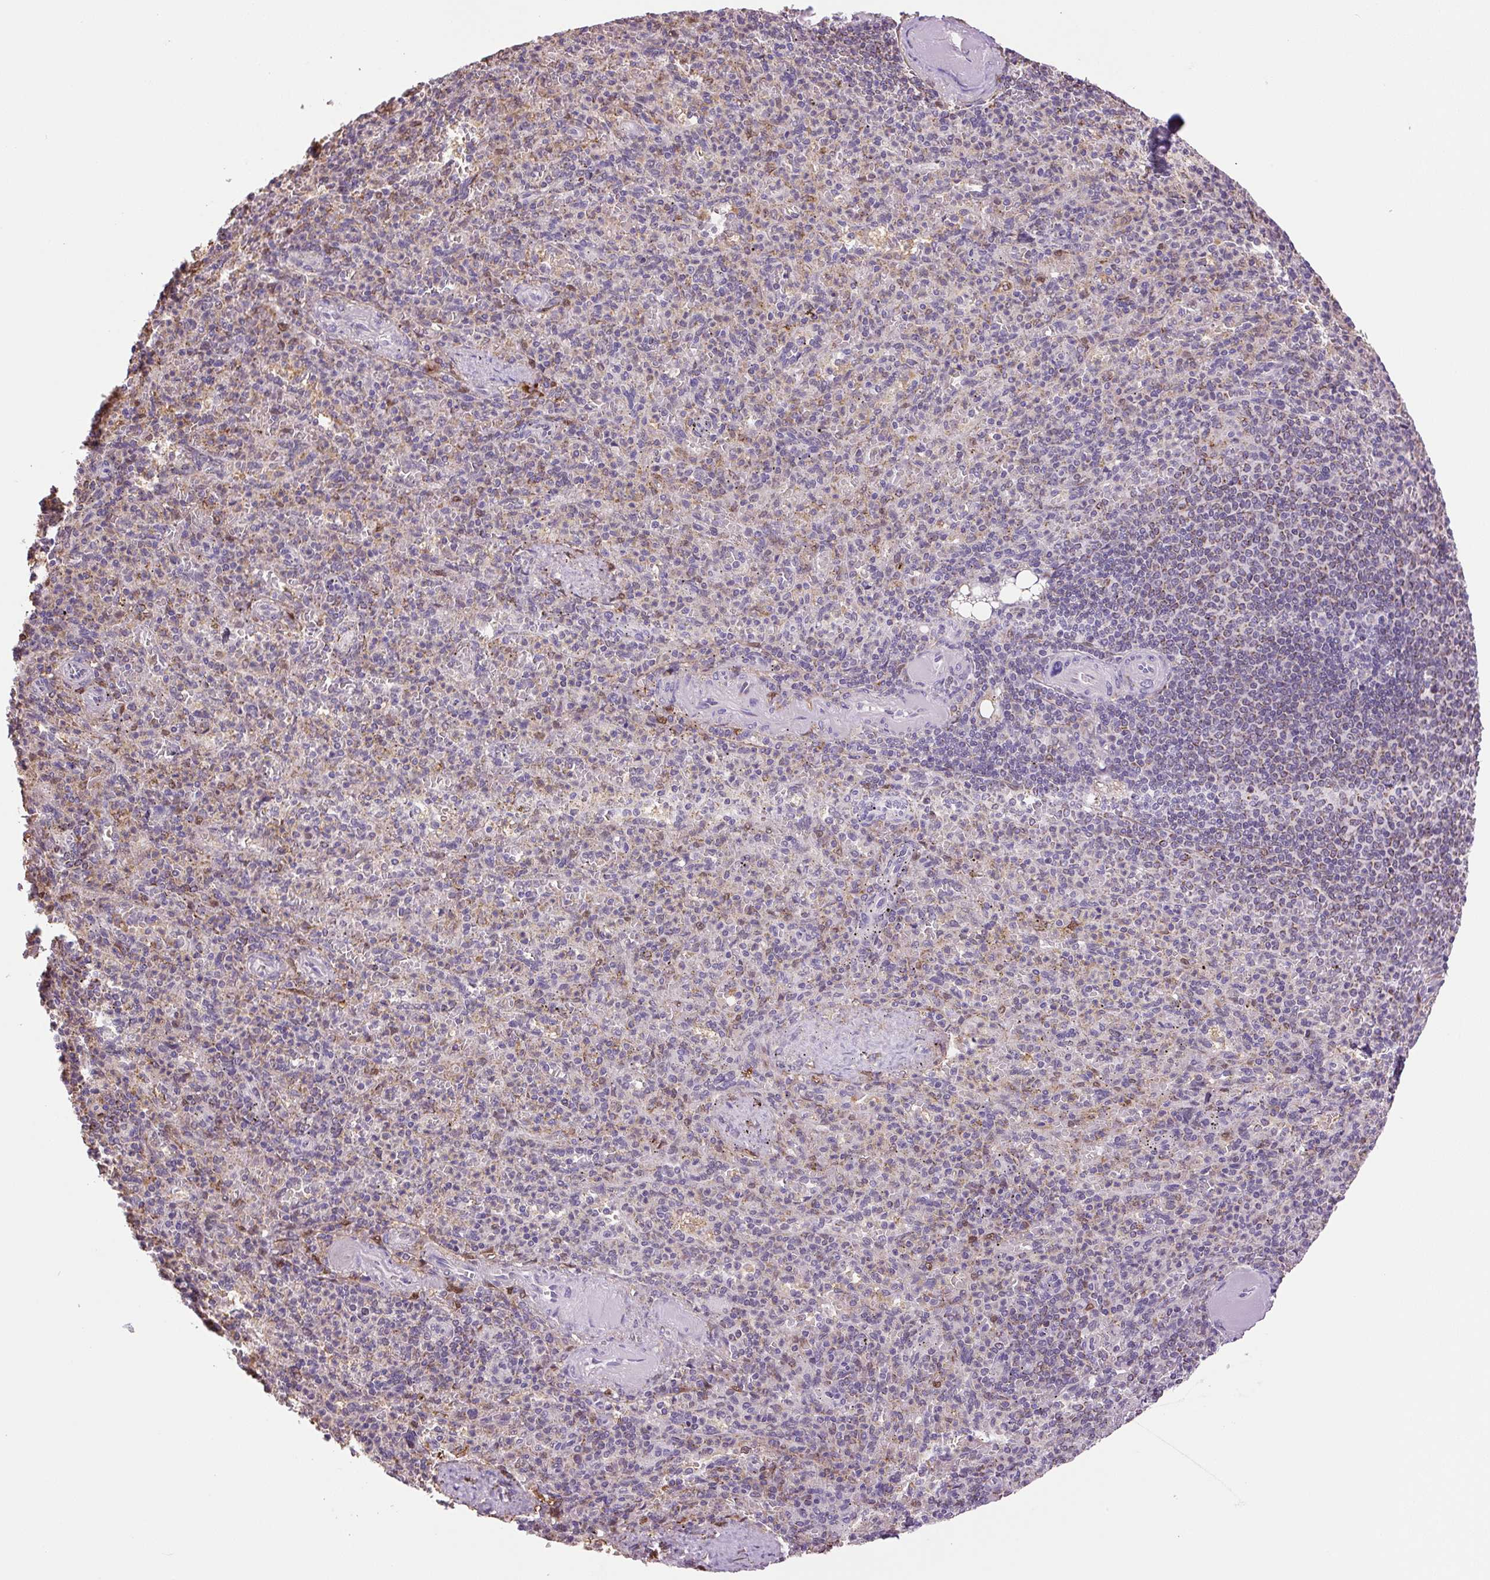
{"staining": {"intensity": "moderate", "quantity": "25%-75%", "location": "nuclear"}, "tissue": "spleen", "cell_type": "Cells in red pulp", "image_type": "normal", "snomed": [{"axis": "morphology", "description": "Normal tissue, NOS"}, {"axis": "topography", "description": "Spleen"}], "caption": "Spleen stained for a protein (brown) demonstrates moderate nuclear positive staining in approximately 25%-75% of cells in red pulp.", "gene": "SGF29", "patient": {"sex": "female", "age": 74}}